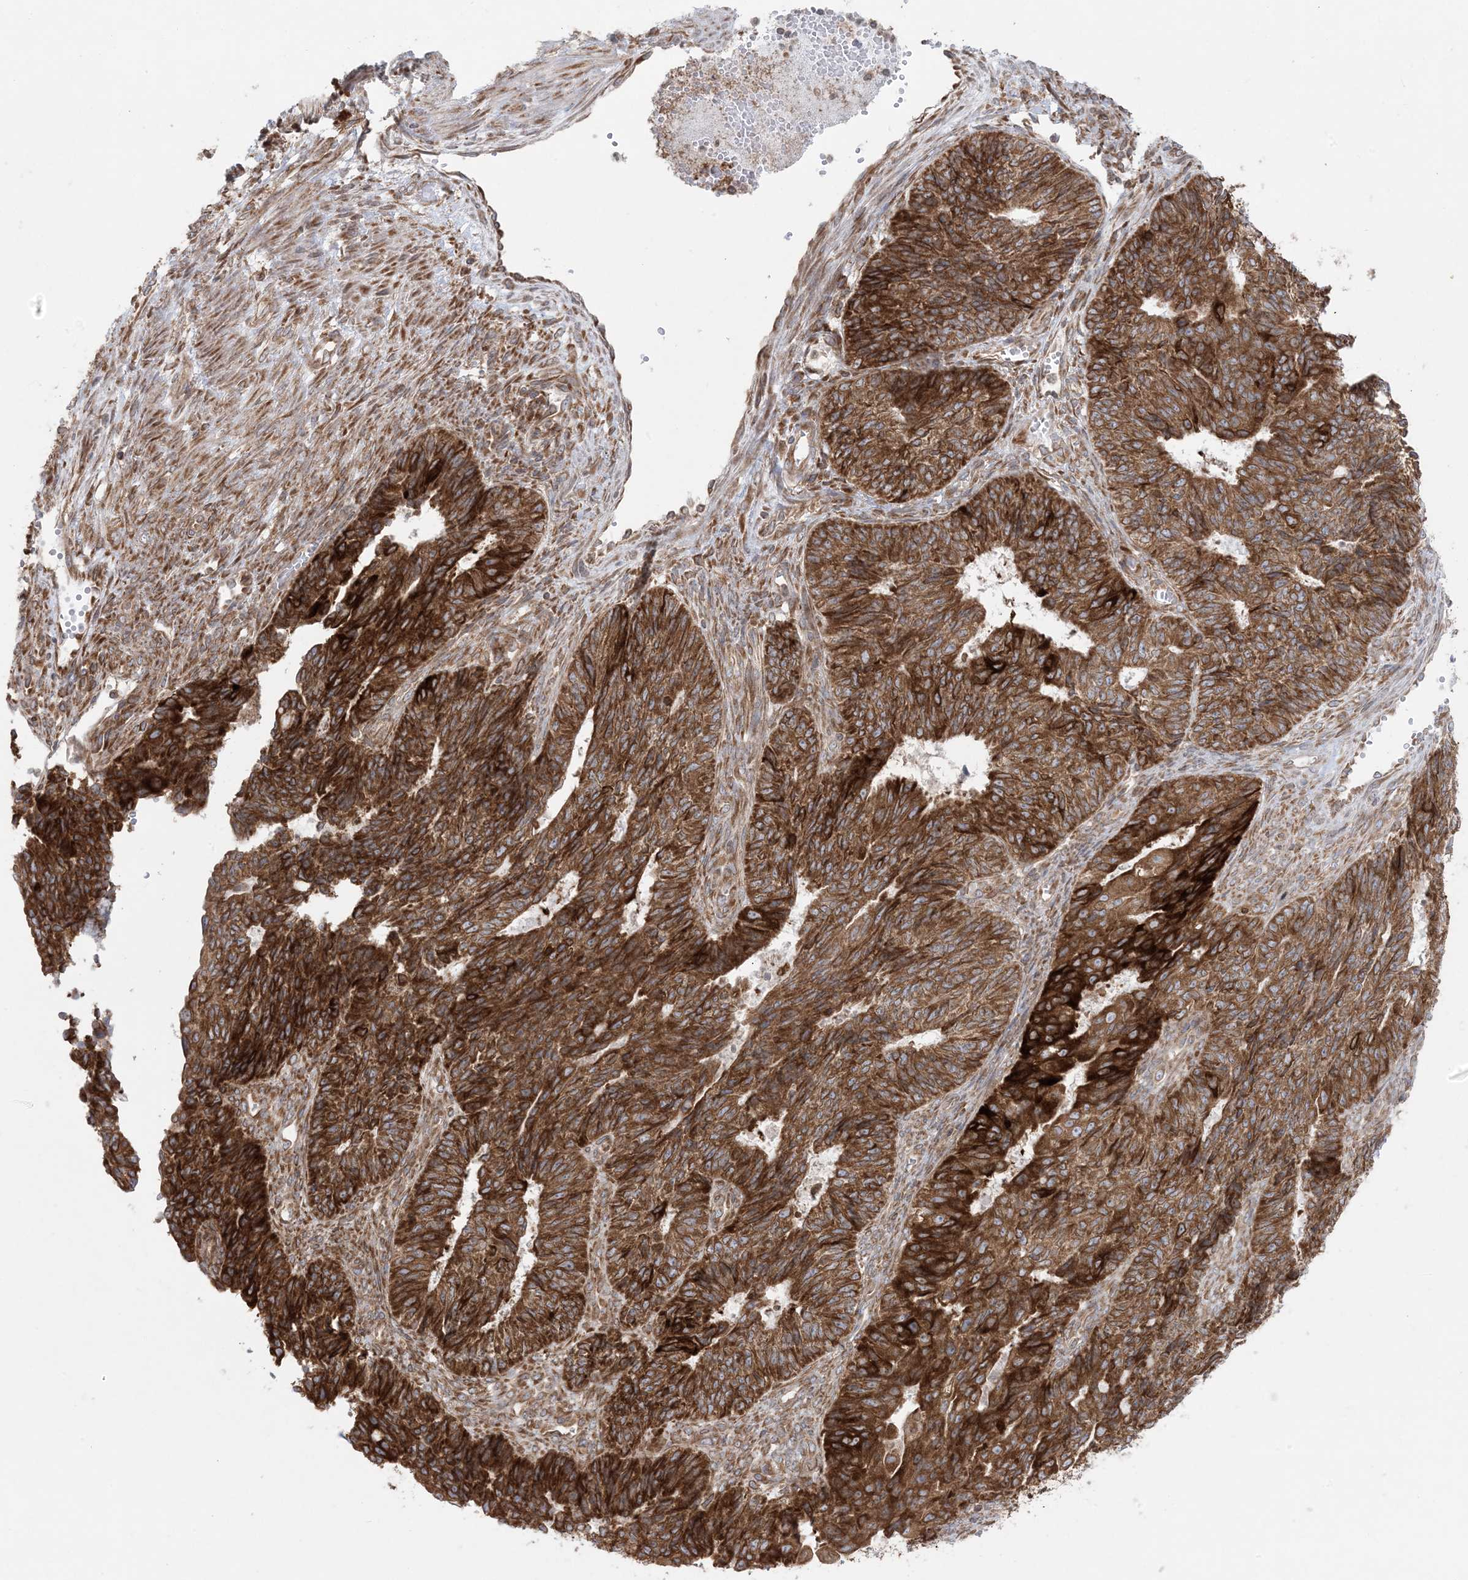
{"staining": {"intensity": "strong", "quantity": ">75%", "location": "cytoplasmic/membranous"}, "tissue": "endometrial cancer", "cell_type": "Tumor cells", "image_type": "cancer", "snomed": [{"axis": "morphology", "description": "Adenocarcinoma, NOS"}, {"axis": "topography", "description": "Endometrium"}], "caption": "Immunohistochemistry image of human endometrial cancer stained for a protein (brown), which shows high levels of strong cytoplasmic/membranous staining in about >75% of tumor cells.", "gene": "UBXN4", "patient": {"sex": "female", "age": 32}}